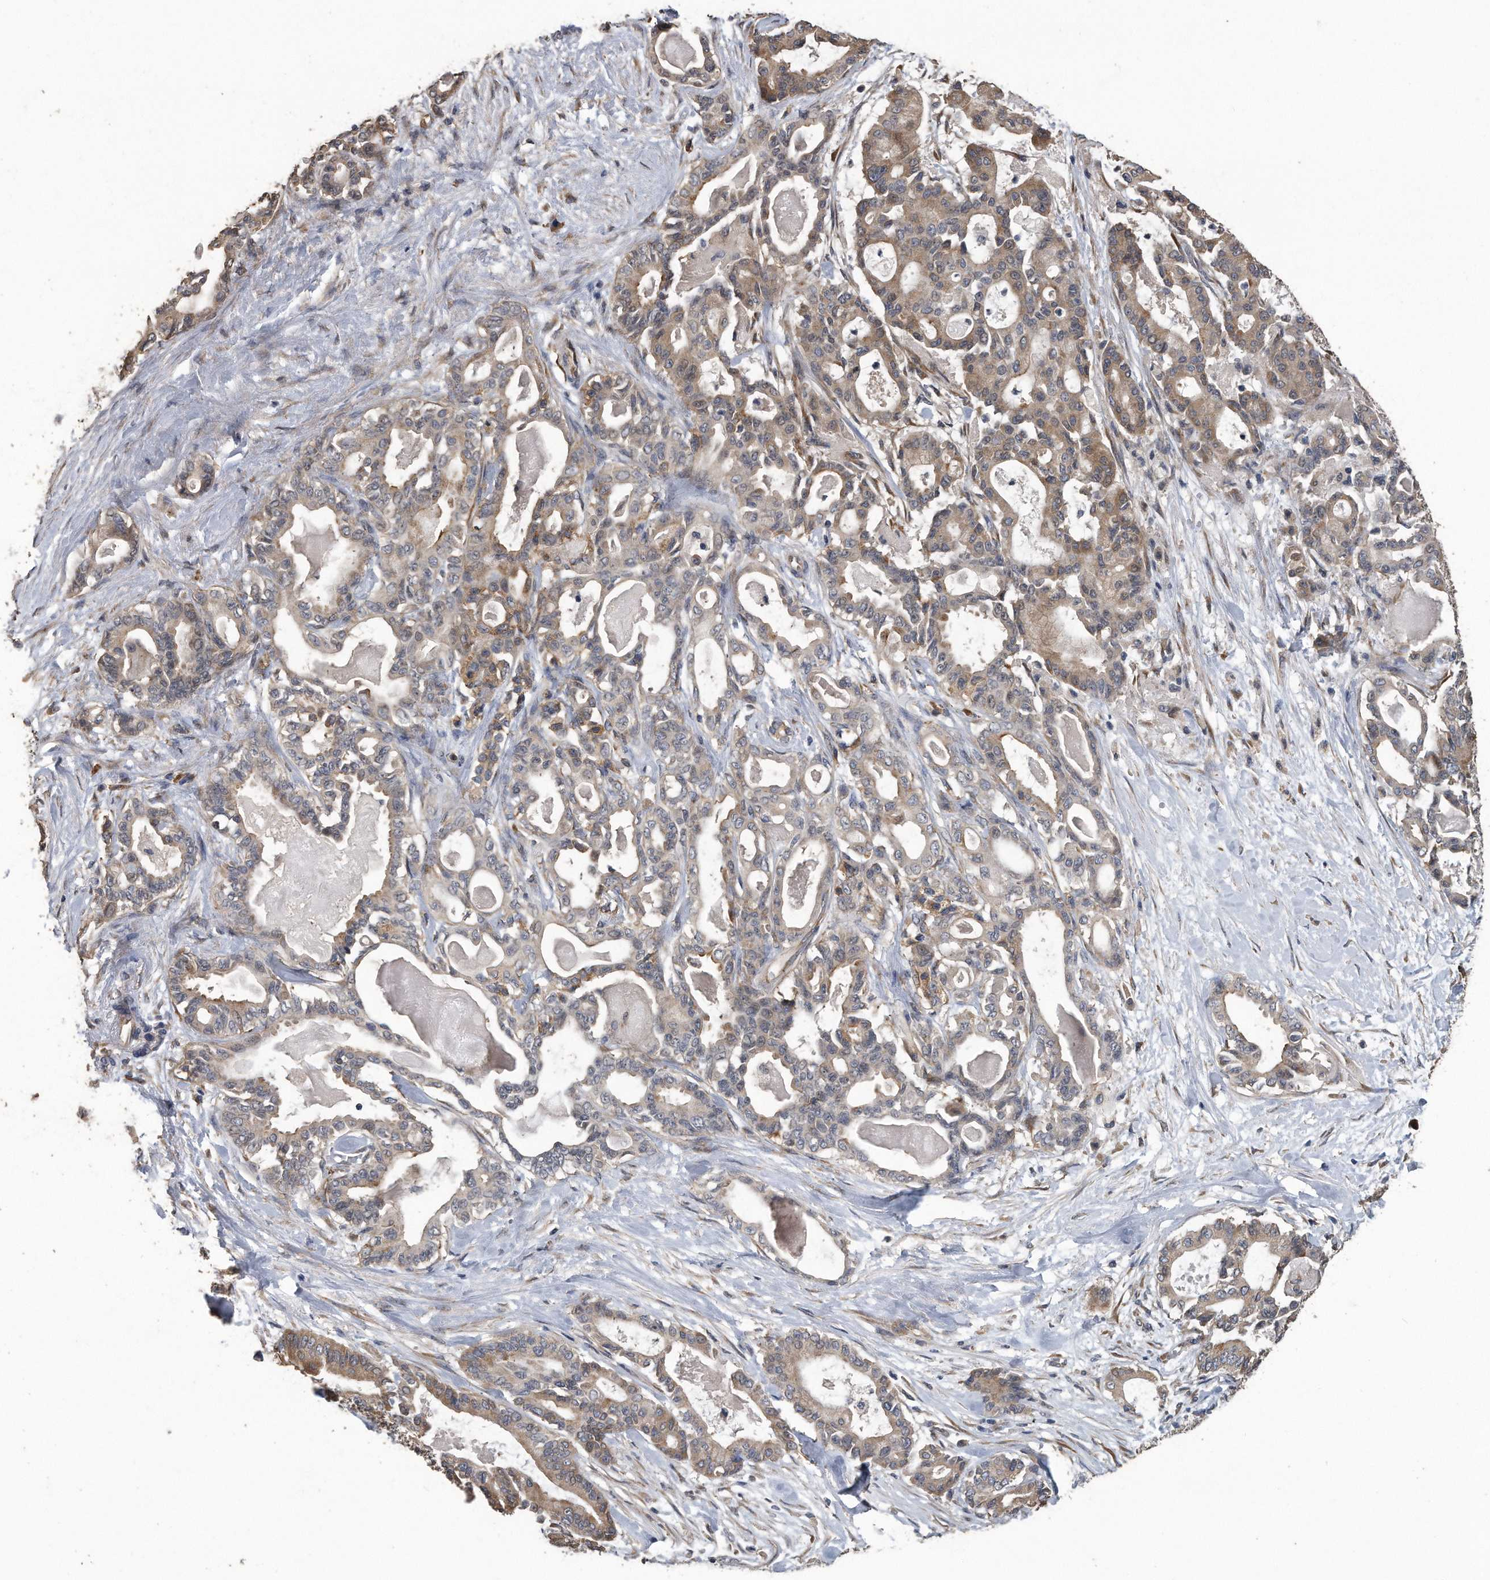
{"staining": {"intensity": "moderate", "quantity": "25%-75%", "location": "cytoplasmic/membranous"}, "tissue": "pancreatic cancer", "cell_type": "Tumor cells", "image_type": "cancer", "snomed": [{"axis": "morphology", "description": "Adenocarcinoma, NOS"}, {"axis": "topography", "description": "Pancreas"}], "caption": "High-power microscopy captured an IHC image of pancreatic cancer (adenocarcinoma), revealing moderate cytoplasmic/membranous staining in about 25%-75% of tumor cells.", "gene": "PCLO", "patient": {"sex": "male", "age": 63}}